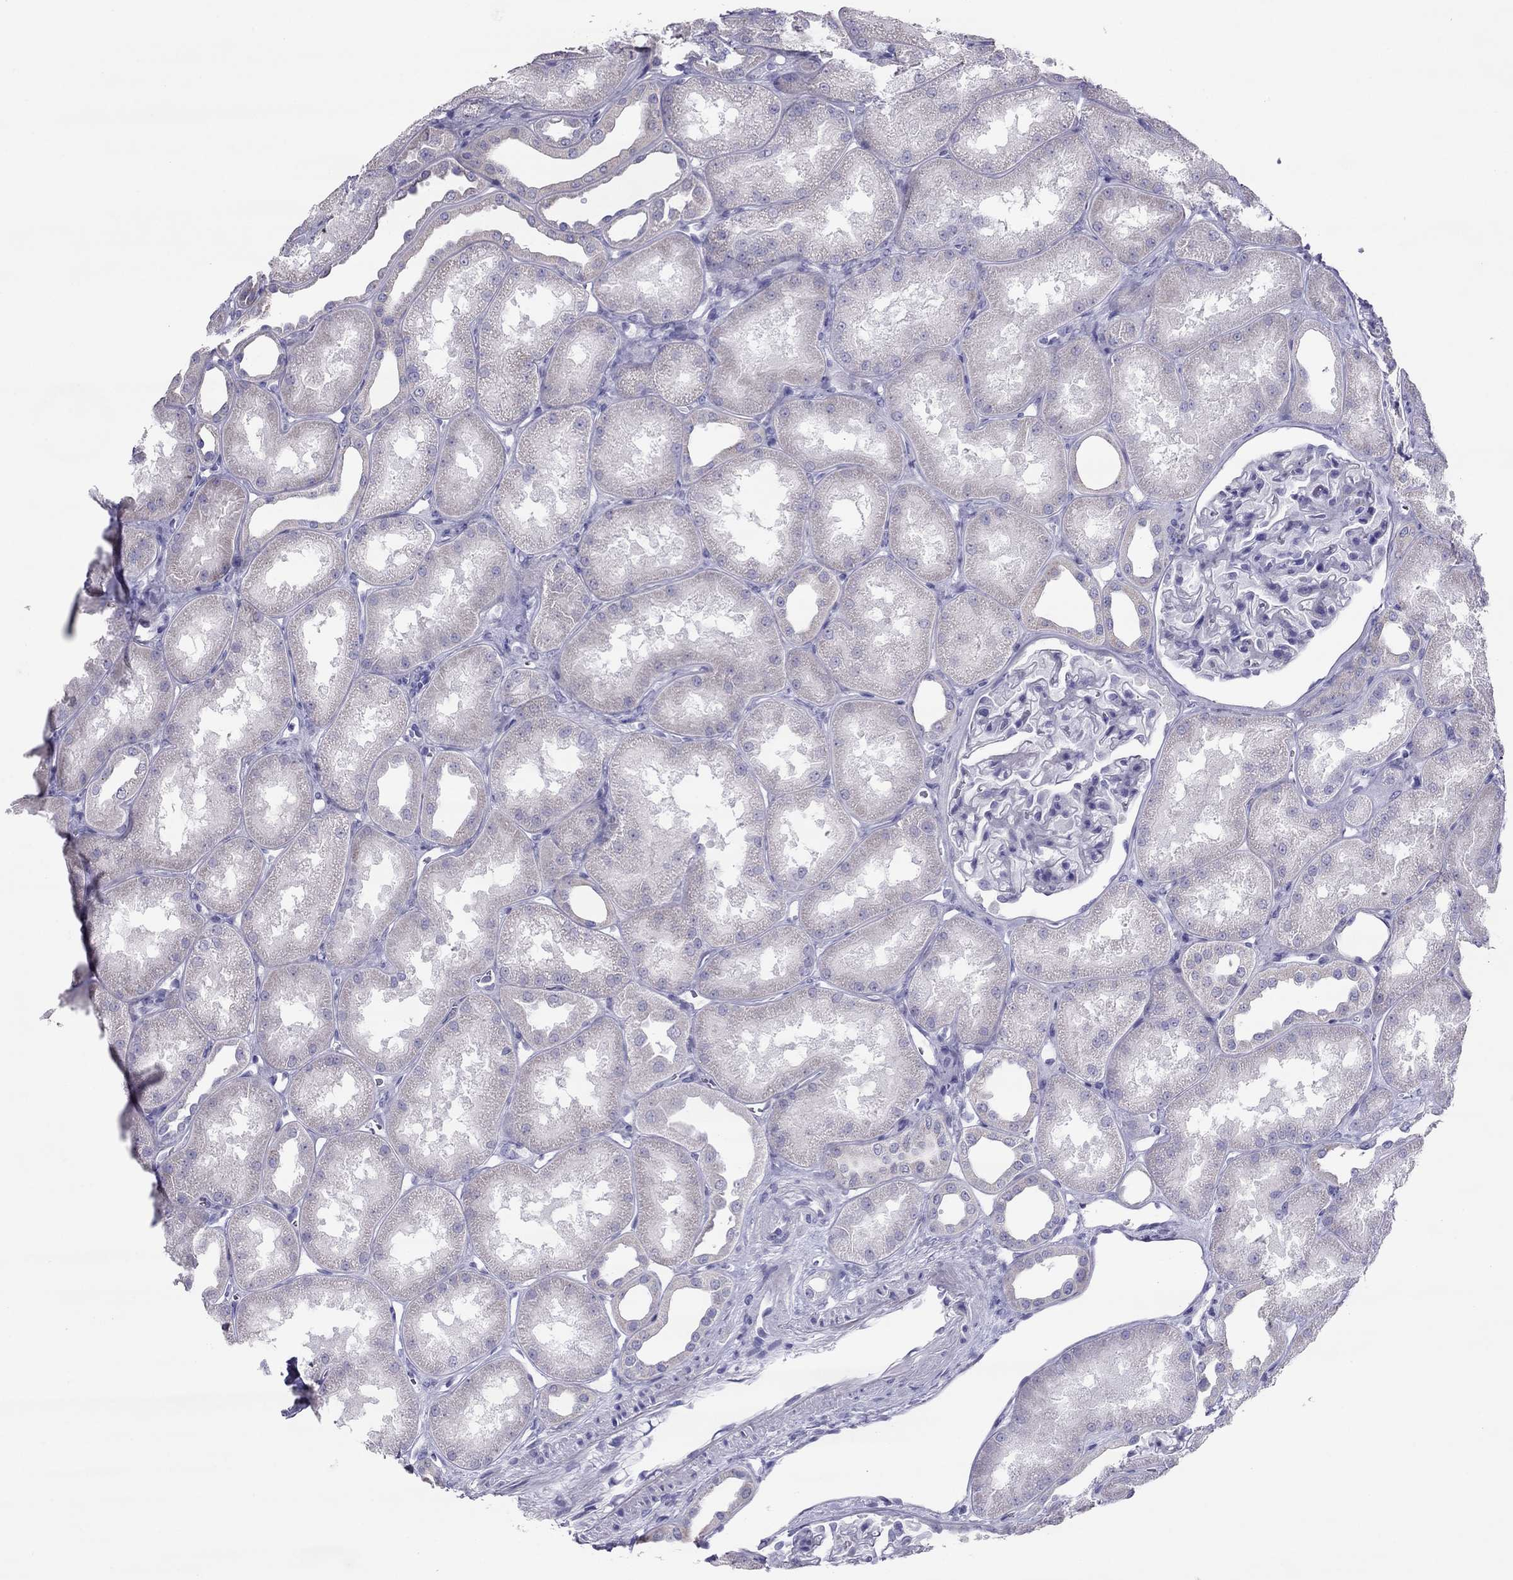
{"staining": {"intensity": "negative", "quantity": "none", "location": "none"}, "tissue": "kidney", "cell_type": "Cells in glomeruli", "image_type": "normal", "snomed": [{"axis": "morphology", "description": "Normal tissue, NOS"}, {"axis": "topography", "description": "Kidney"}], "caption": "Immunohistochemical staining of normal human kidney demonstrates no significant expression in cells in glomeruli.", "gene": "MAEL", "patient": {"sex": "male", "age": 61}}